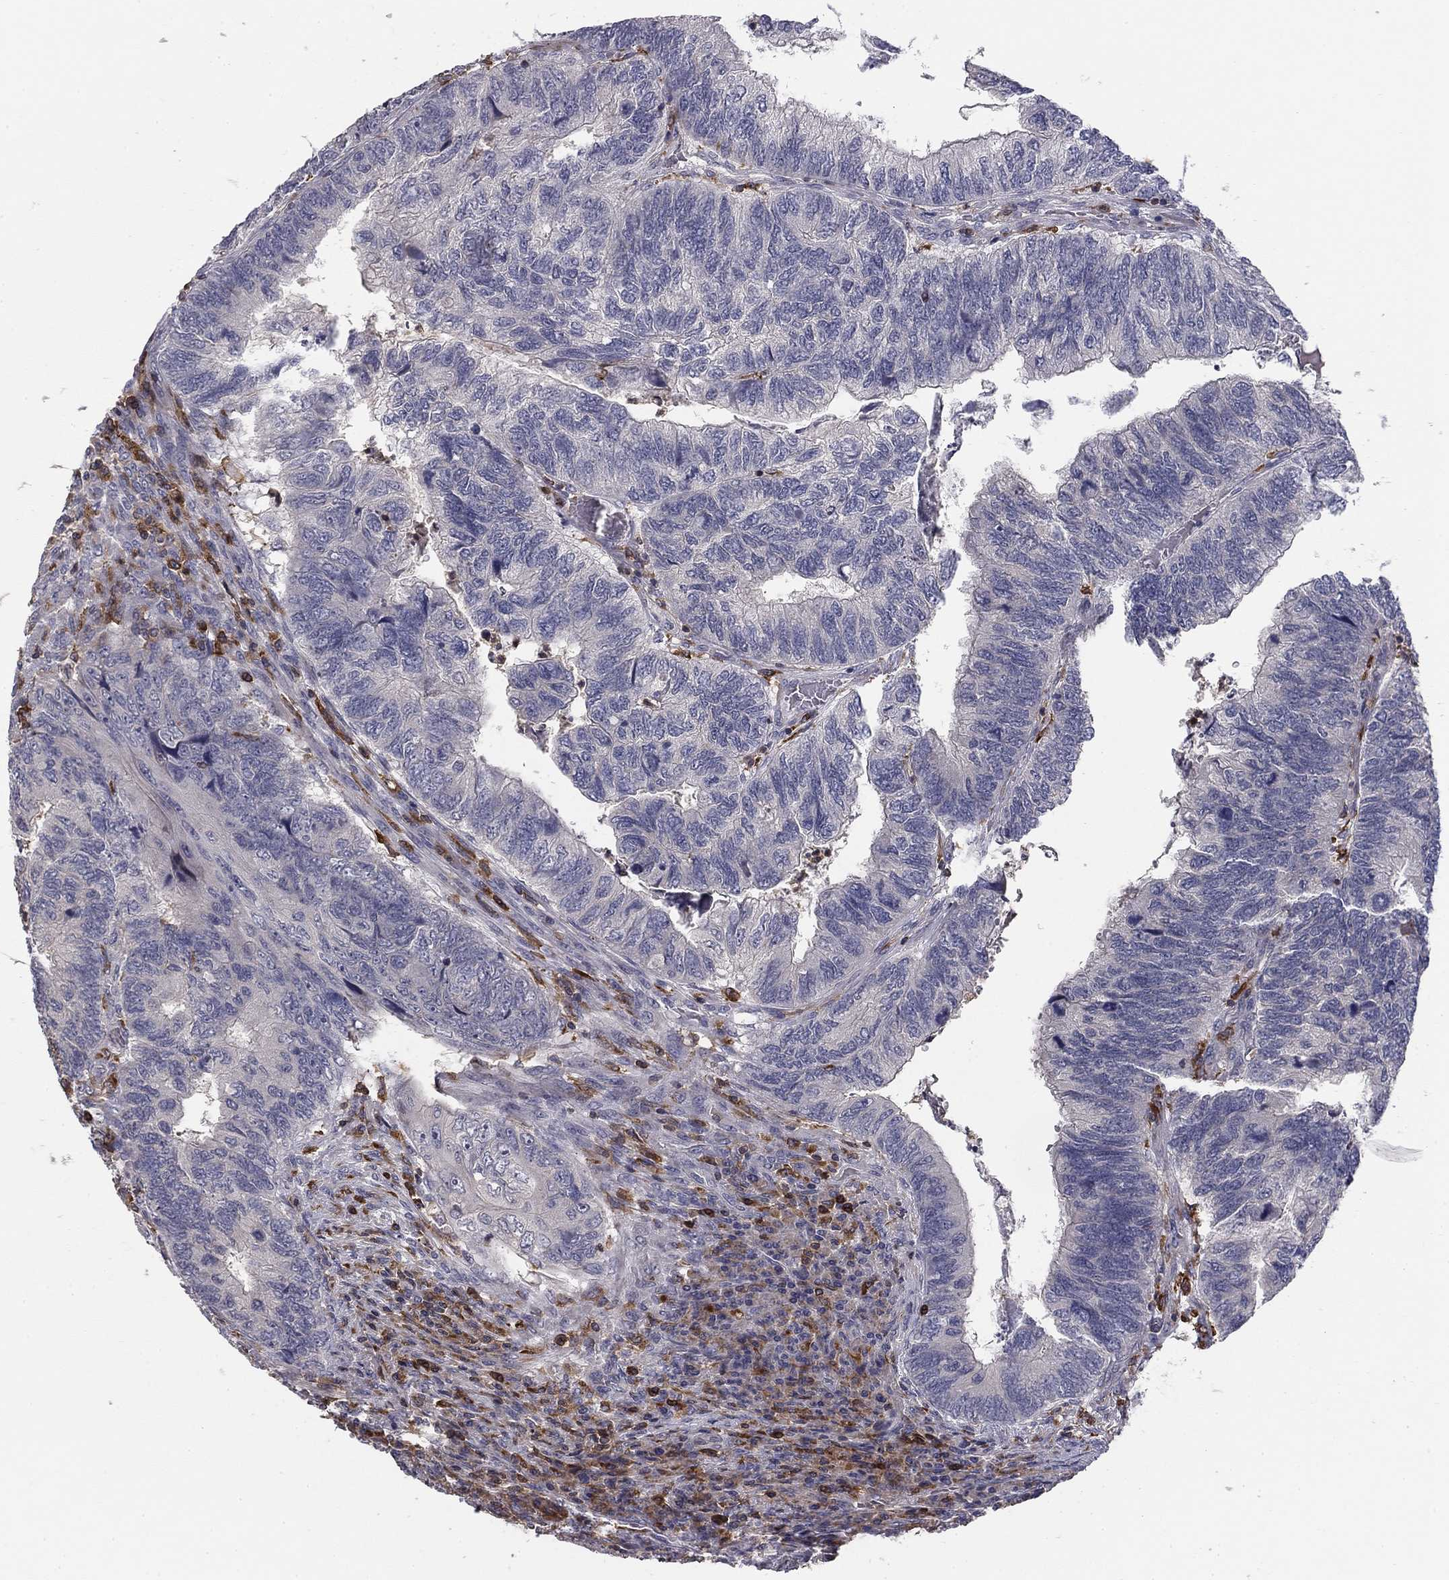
{"staining": {"intensity": "negative", "quantity": "none", "location": "none"}, "tissue": "colorectal cancer", "cell_type": "Tumor cells", "image_type": "cancer", "snomed": [{"axis": "morphology", "description": "Adenocarcinoma, NOS"}, {"axis": "topography", "description": "Colon"}], "caption": "A photomicrograph of colorectal adenocarcinoma stained for a protein exhibits no brown staining in tumor cells.", "gene": "PLCB2", "patient": {"sex": "female", "age": 67}}